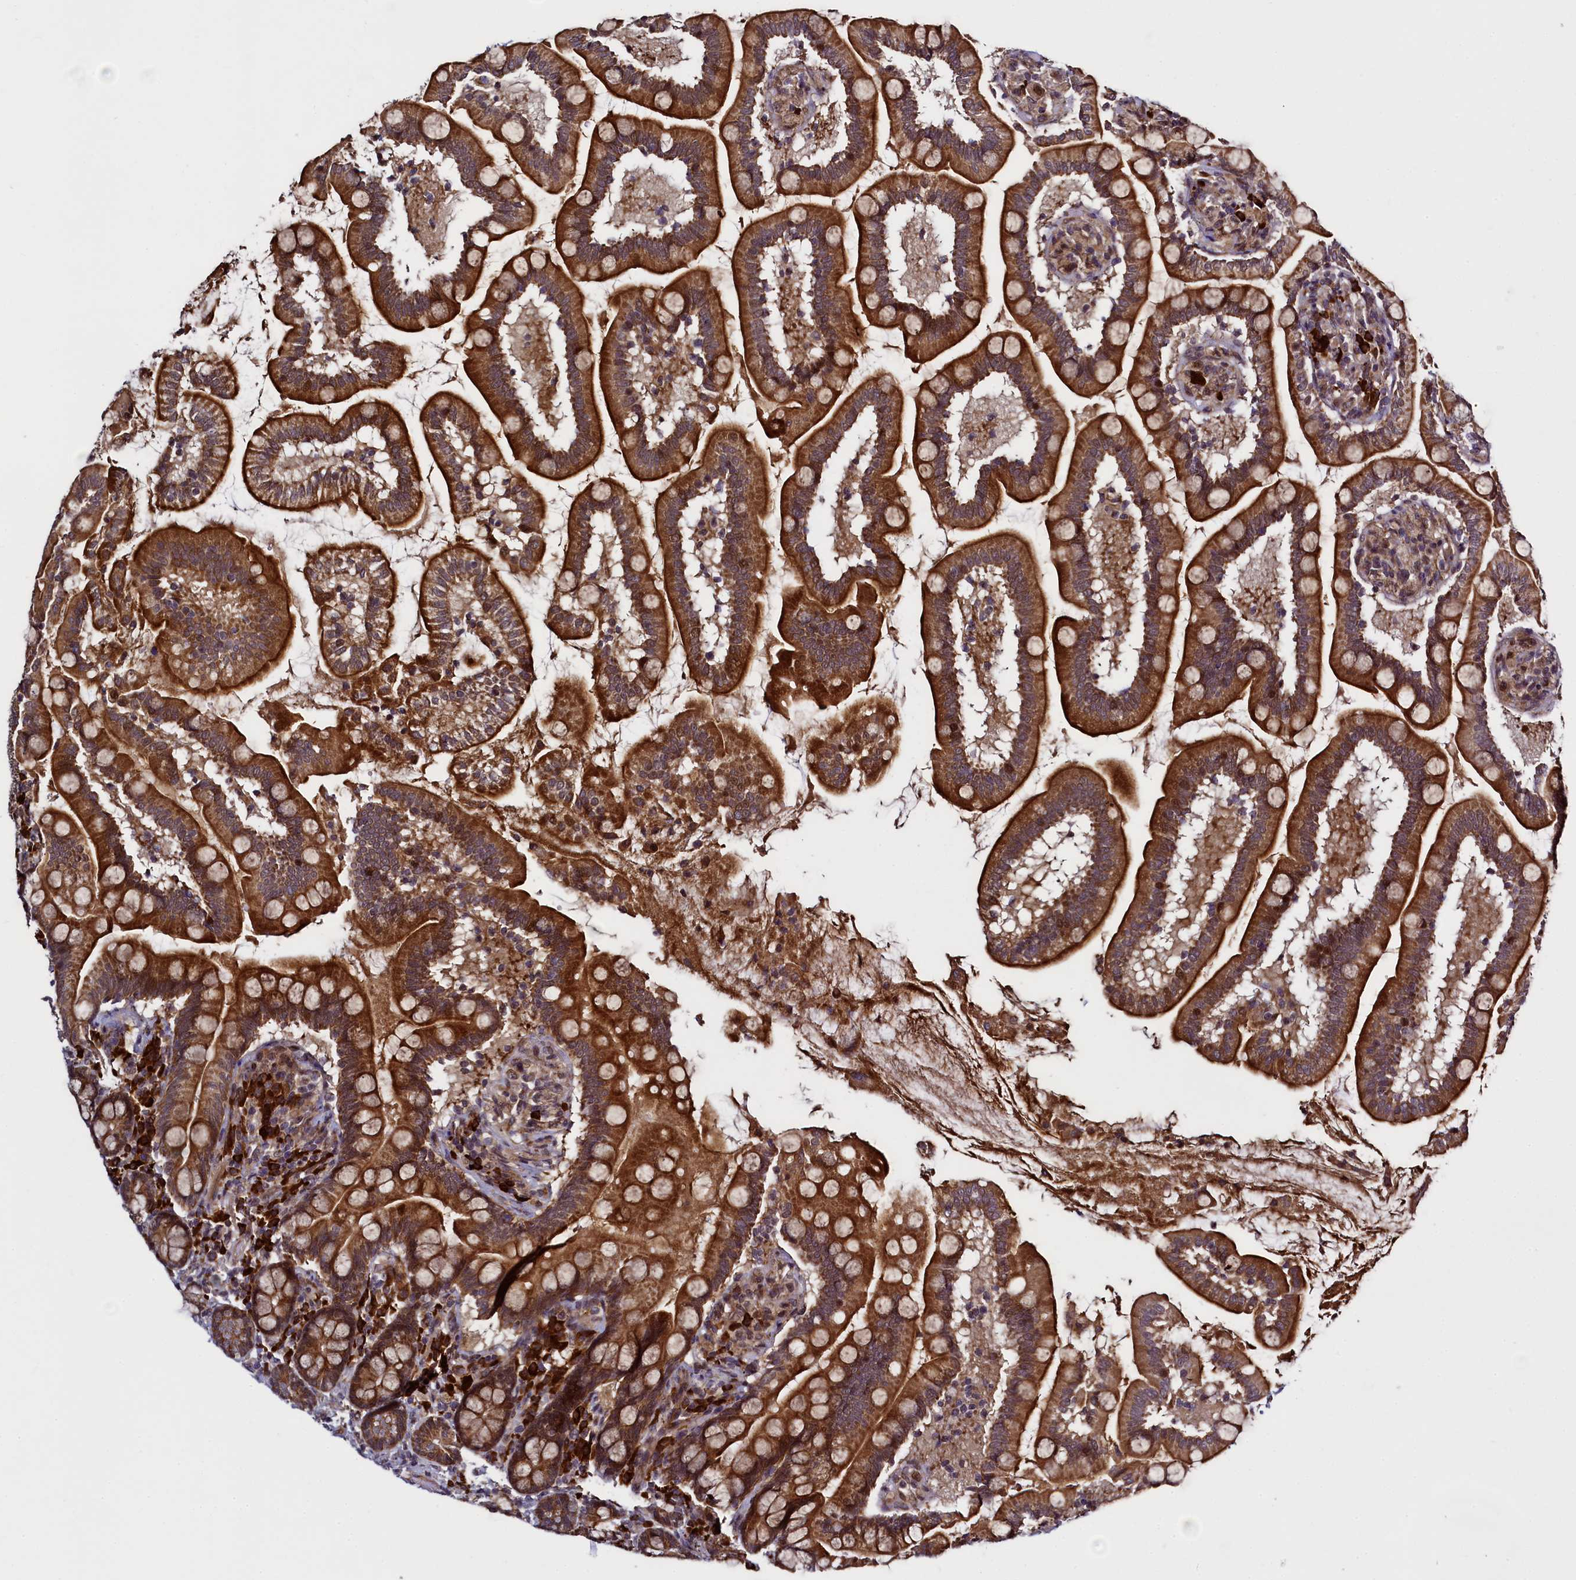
{"staining": {"intensity": "strong", "quantity": ">75%", "location": "cytoplasmic/membranous"}, "tissue": "small intestine", "cell_type": "Glandular cells", "image_type": "normal", "snomed": [{"axis": "morphology", "description": "Normal tissue, NOS"}, {"axis": "topography", "description": "Small intestine"}], "caption": "Glandular cells display high levels of strong cytoplasmic/membranous staining in about >75% of cells in benign human small intestine.", "gene": "RBFA", "patient": {"sex": "female", "age": 64}}